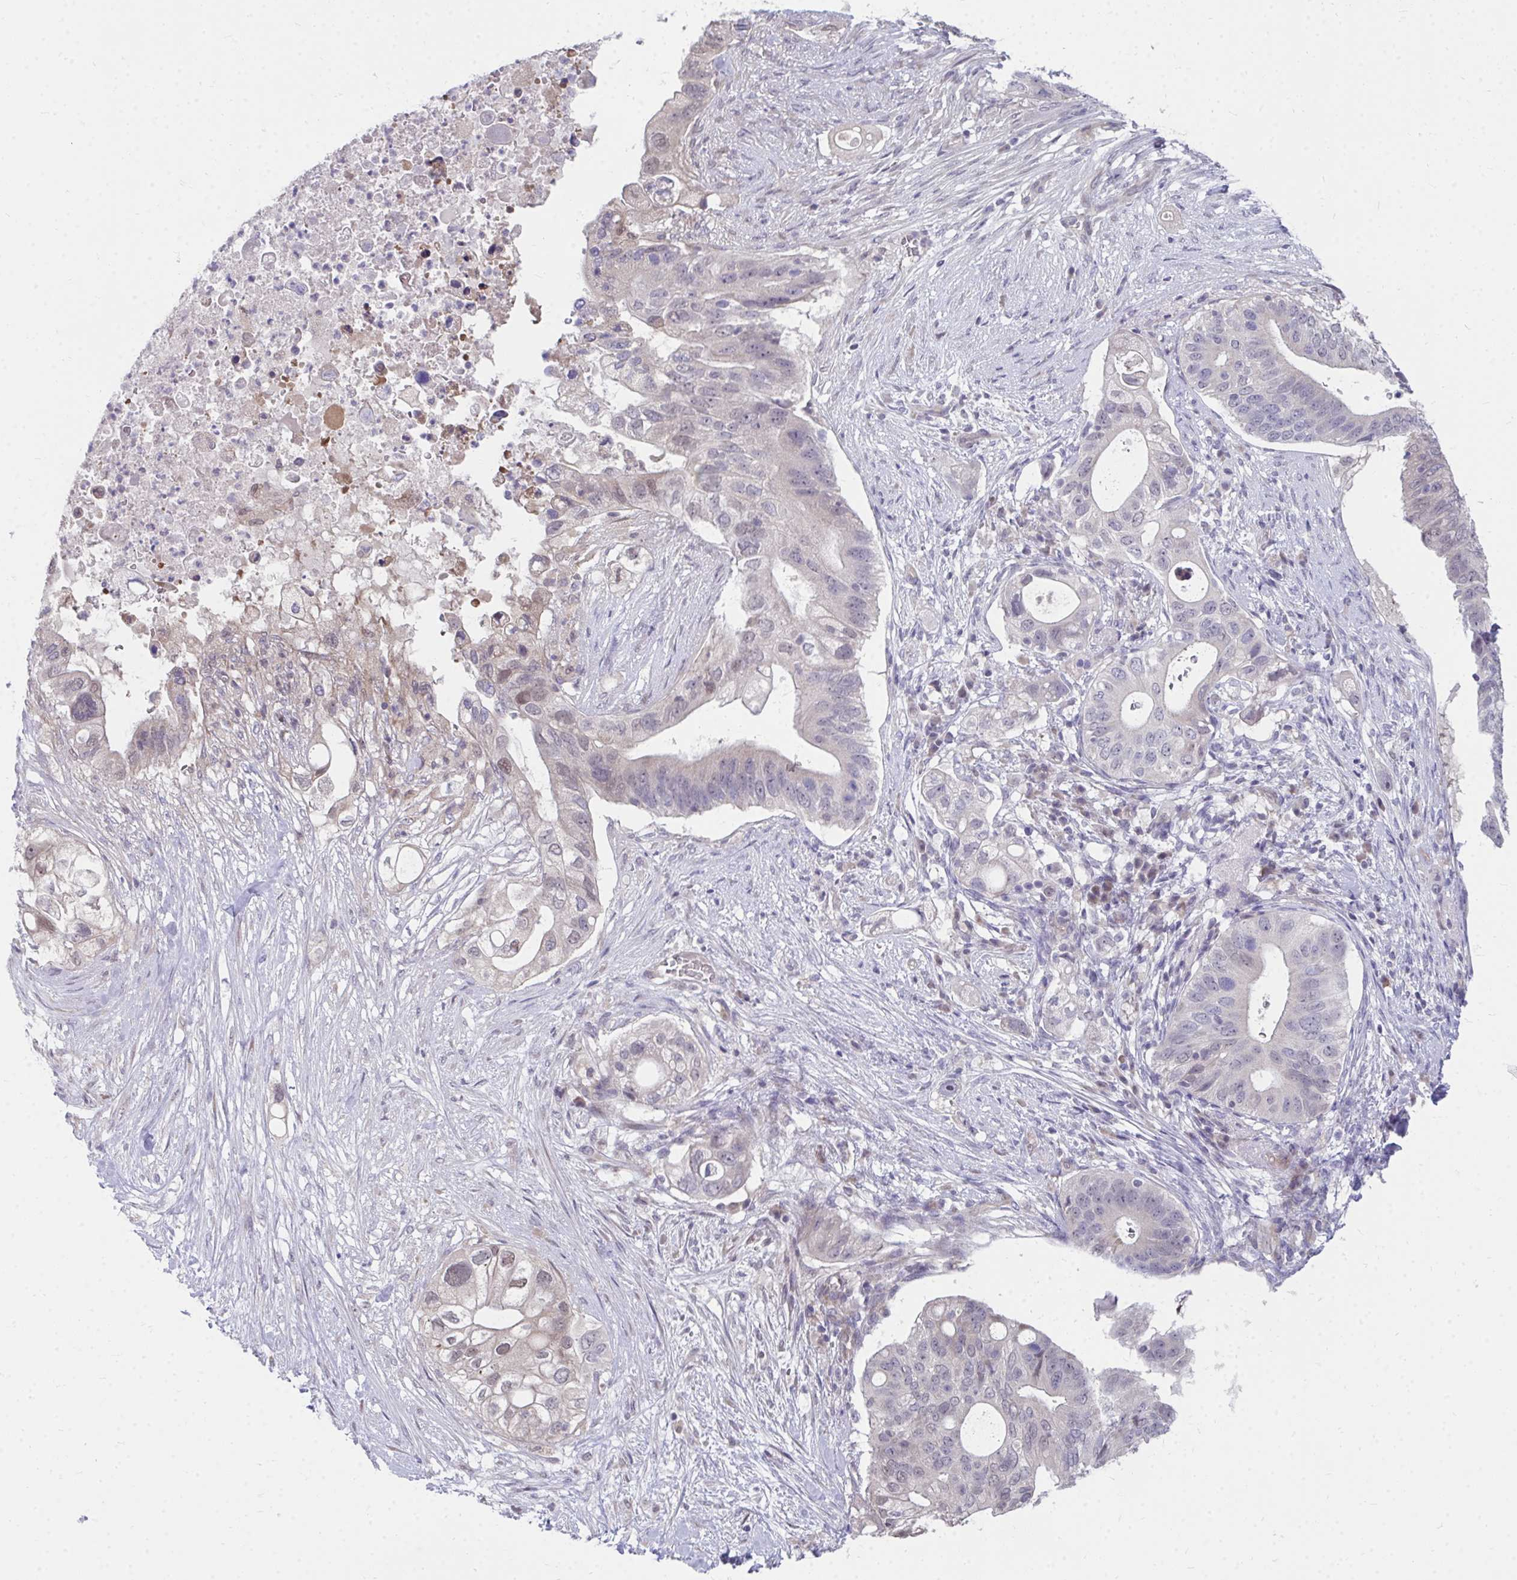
{"staining": {"intensity": "negative", "quantity": "none", "location": "none"}, "tissue": "pancreatic cancer", "cell_type": "Tumor cells", "image_type": "cancer", "snomed": [{"axis": "morphology", "description": "Adenocarcinoma, NOS"}, {"axis": "topography", "description": "Pancreas"}], "caption": "This is an immunohistochemistry (IHC) micrograph of pancreatic cancer (adenocarcinoma). There is no positivity in tumor cells.", "gene": "MROH8", "patient": {"sex": "female", "age": 72}}